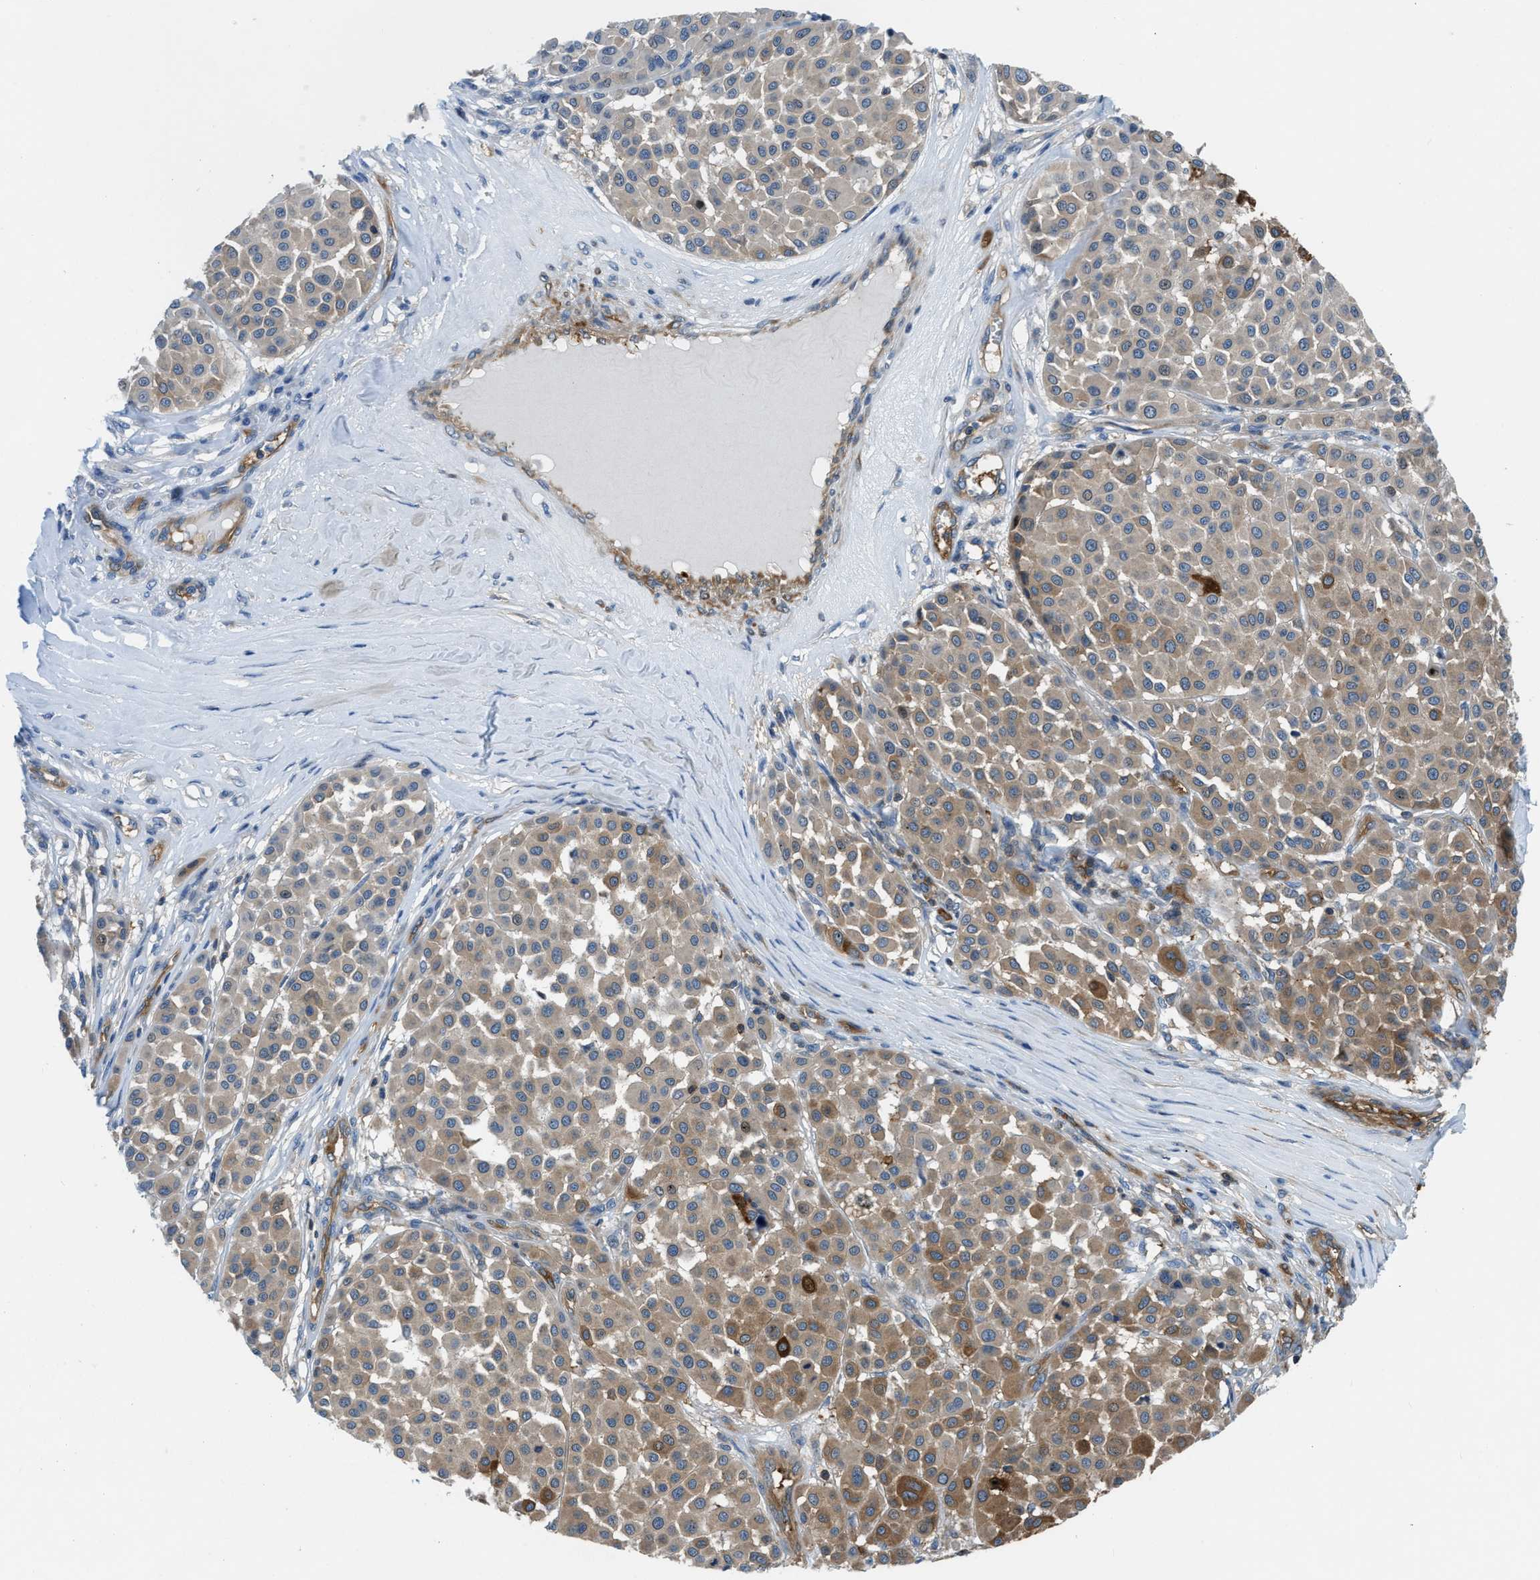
{"staining": {"intensity": "strong", "quantity": "25%-75%", "location": "cytoplasmic/membranous"}, "tissue": "melanoma", "cell_type": "Tumor cells", "image_type": "cancer", "snomed": [{"axis": "morphology", "description": "Malignant melanoma, Metastatic site"}, {"axis": "topography", "description": "Soft tissue"}], "caption": "IHC micrograph of neoplastic tissue: human malignant melanoma (metastatic site) stained using IHC reveals high levels of strong protein expression localized specifically in the cytoplasmic/membranous of tumor cells, appearing as a cytoplasmic/membranous brown color.", "gene": "PFKP", "patient": {"sex": "male", "age": 41}}